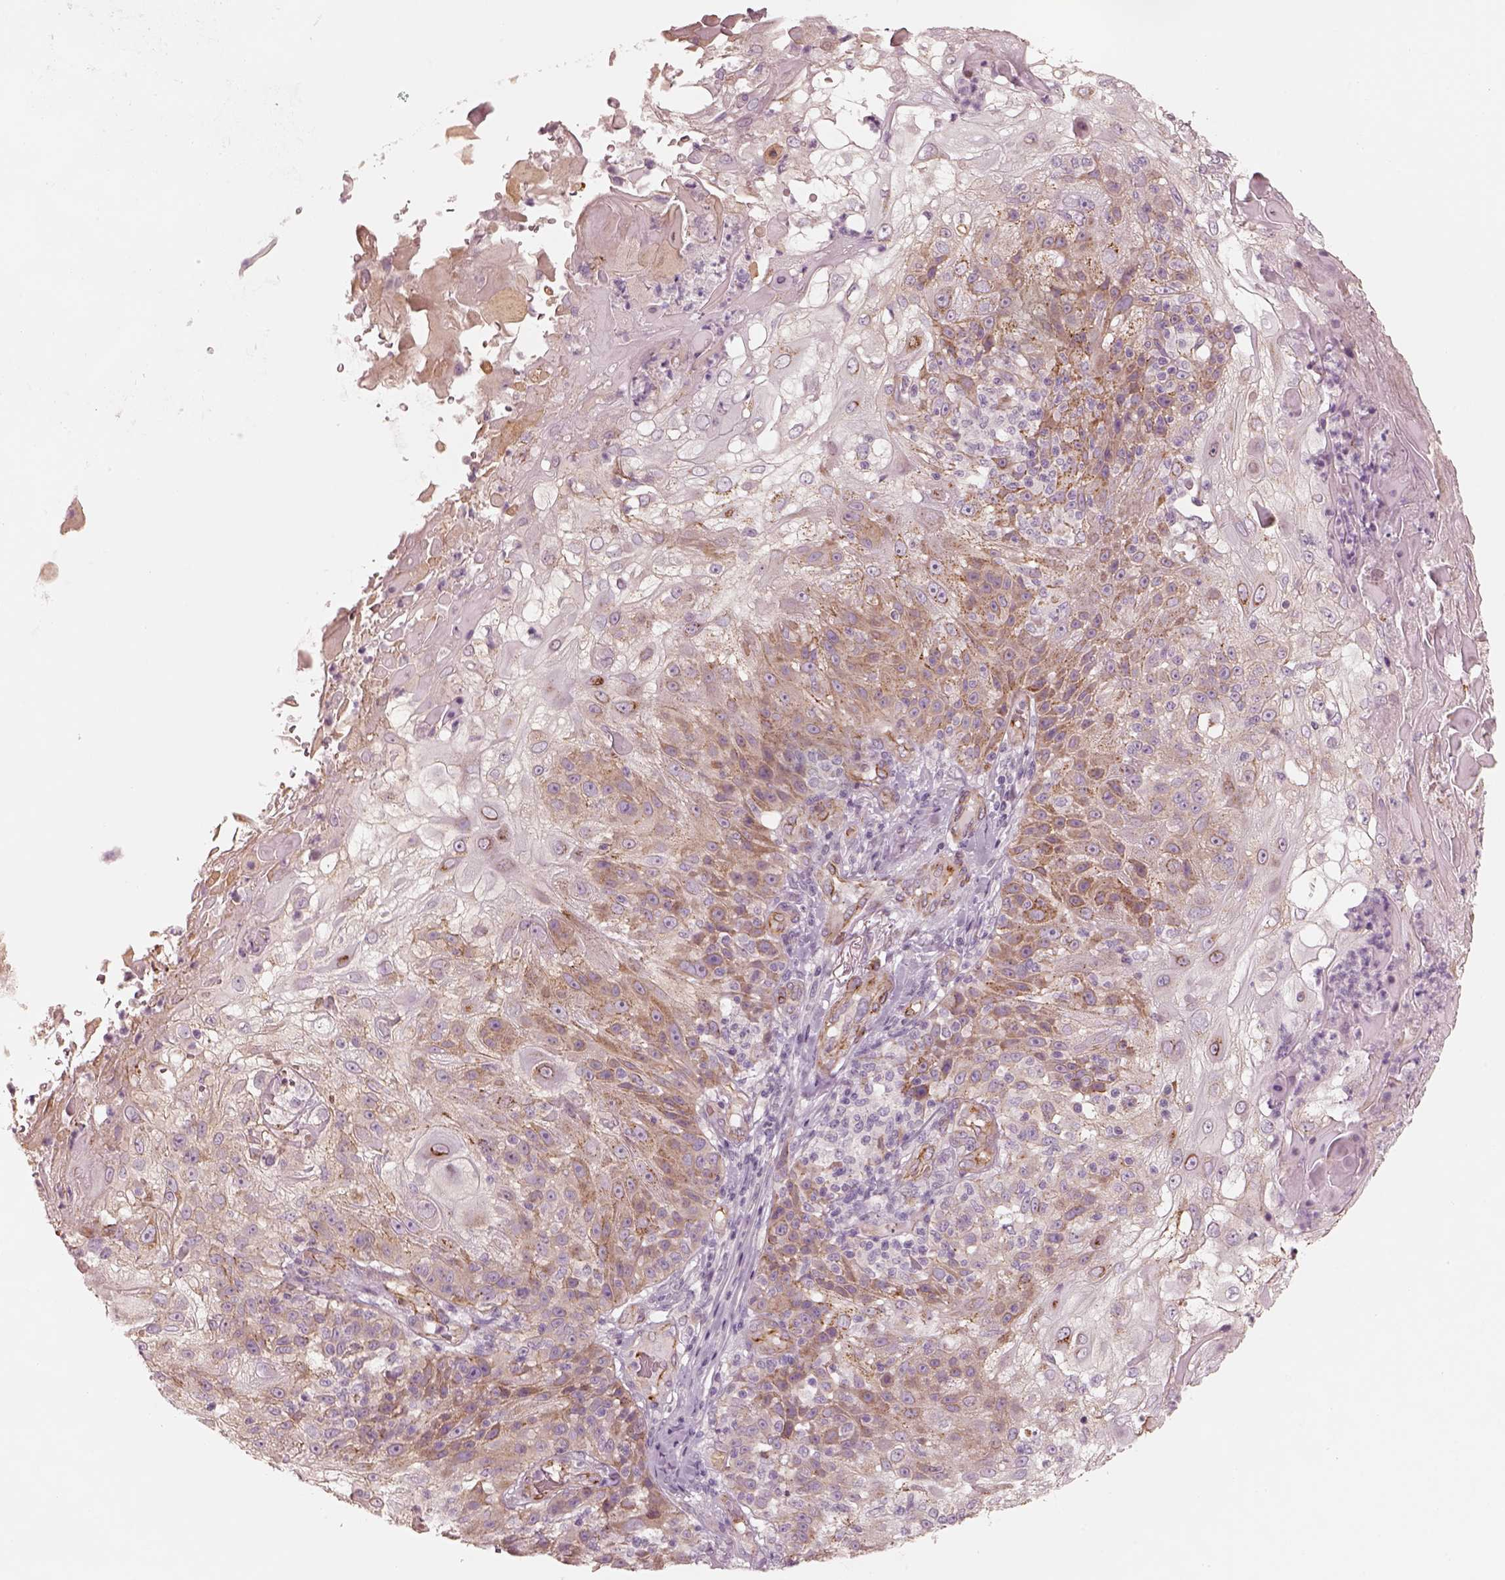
{"staining": {"intensity": "moderate", "quantity": "25%-75%", "location": "cytoplasmic/membranous"}, "tissue": "skin cancer", "cell_type": "Tumor cells", "image_type": "cancer", "snomed": [{"axis": "morphology", "description": "Normal tissue, NOS"}, {"axis": "morphology", "description": "Squamous cell carcinoma, NOS"}, {"axis": "topography", "description": "Skin"}], "caption": "Human squamous cell carcinoma (skin) stained with a brown dye shows moderate cytoplasmic/membranous positive expression in about 25%-75% of tumor cells.", "gene": "CRYM", "patient": {"sex": "female", "age": 83}}